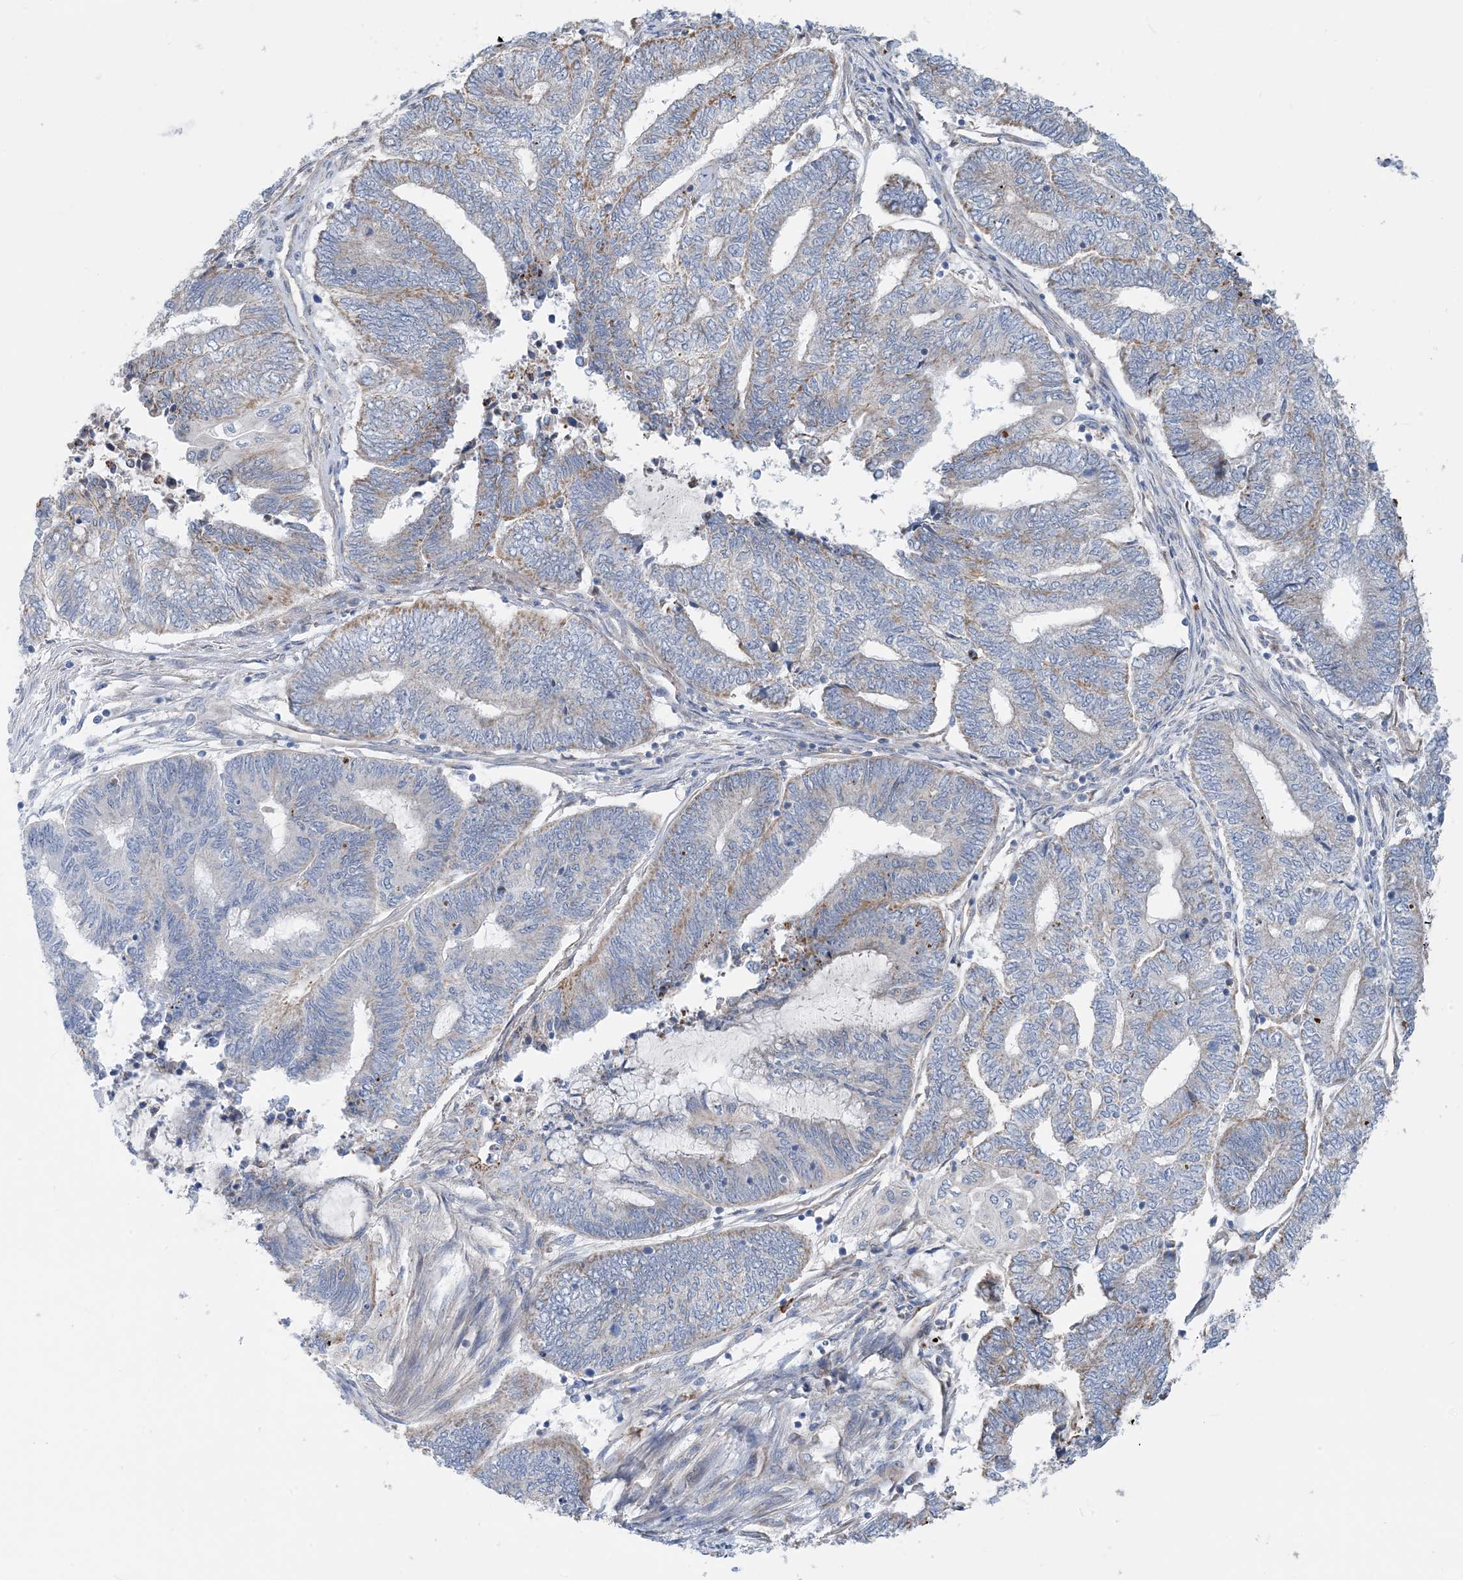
{"staining": {"intensity": "moderate", "quantity": "<25%", "location": "cytoplasmic/membranous"}, "tissue": "endometrial cancer", "cell_type": "Tumor cells", "image_type": "cancer", "snomed": [{"axis": "morphology", "description": "Adenocarcinoma, NOS"}, {"axis": "topography", "description": "Uterus"}, {"axis": "topography", "description": "Endometrium"}], "caption": "Endometrial adenocarcinoma stained with DAB IHC shows low levels of moderate cytoplasmic/membranous positivity in approximately <25% of tumor cells. The staining was performed using DAB (3,3'-diaminobenzidine), with brown indicating positive protein expression. Nuclei are stained blue with hematoxylin.", "gene": "PCDHGA1", "patient": {"sex": "female", "age": 70}}